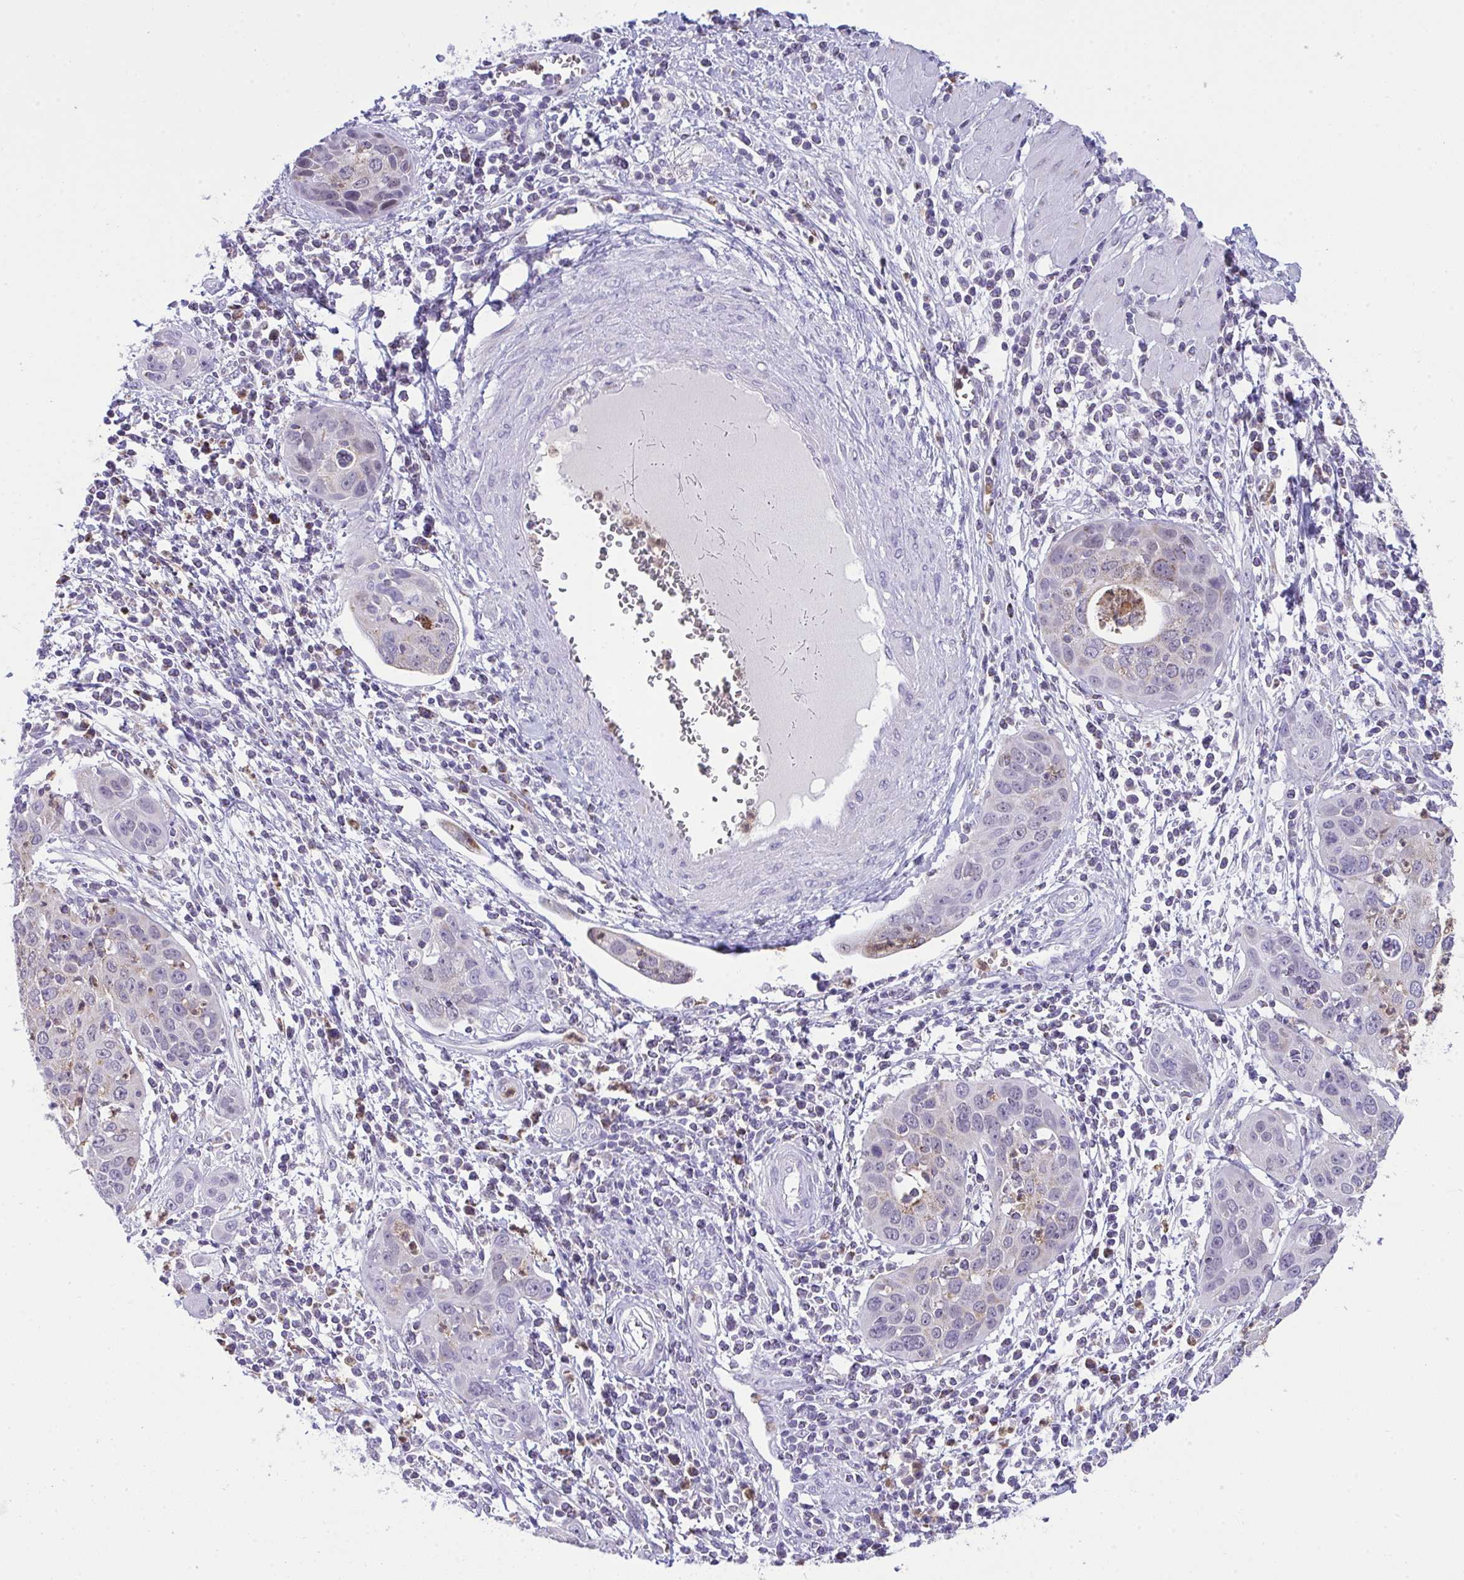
{"staining": {"intensity": "weak", "quantity": "<25%", "location": "cytoplasmic/membranous"}, "tissue": "cervical cancer", "cell_type": "Tumor cells", "image_type": "cancer", "snomed": [{"axis": "morphology", "description": "Squamous cell carcinoma, NOS"}, {"axis": "topography", "description": "Cervix"}], "caption": "The photomicrograph demonstrates no staining of tumor cells in squamous cell carcinoma (cervical).", "gene": "PLA2G12B", "patient": {"sex": "female", "age": 36}}